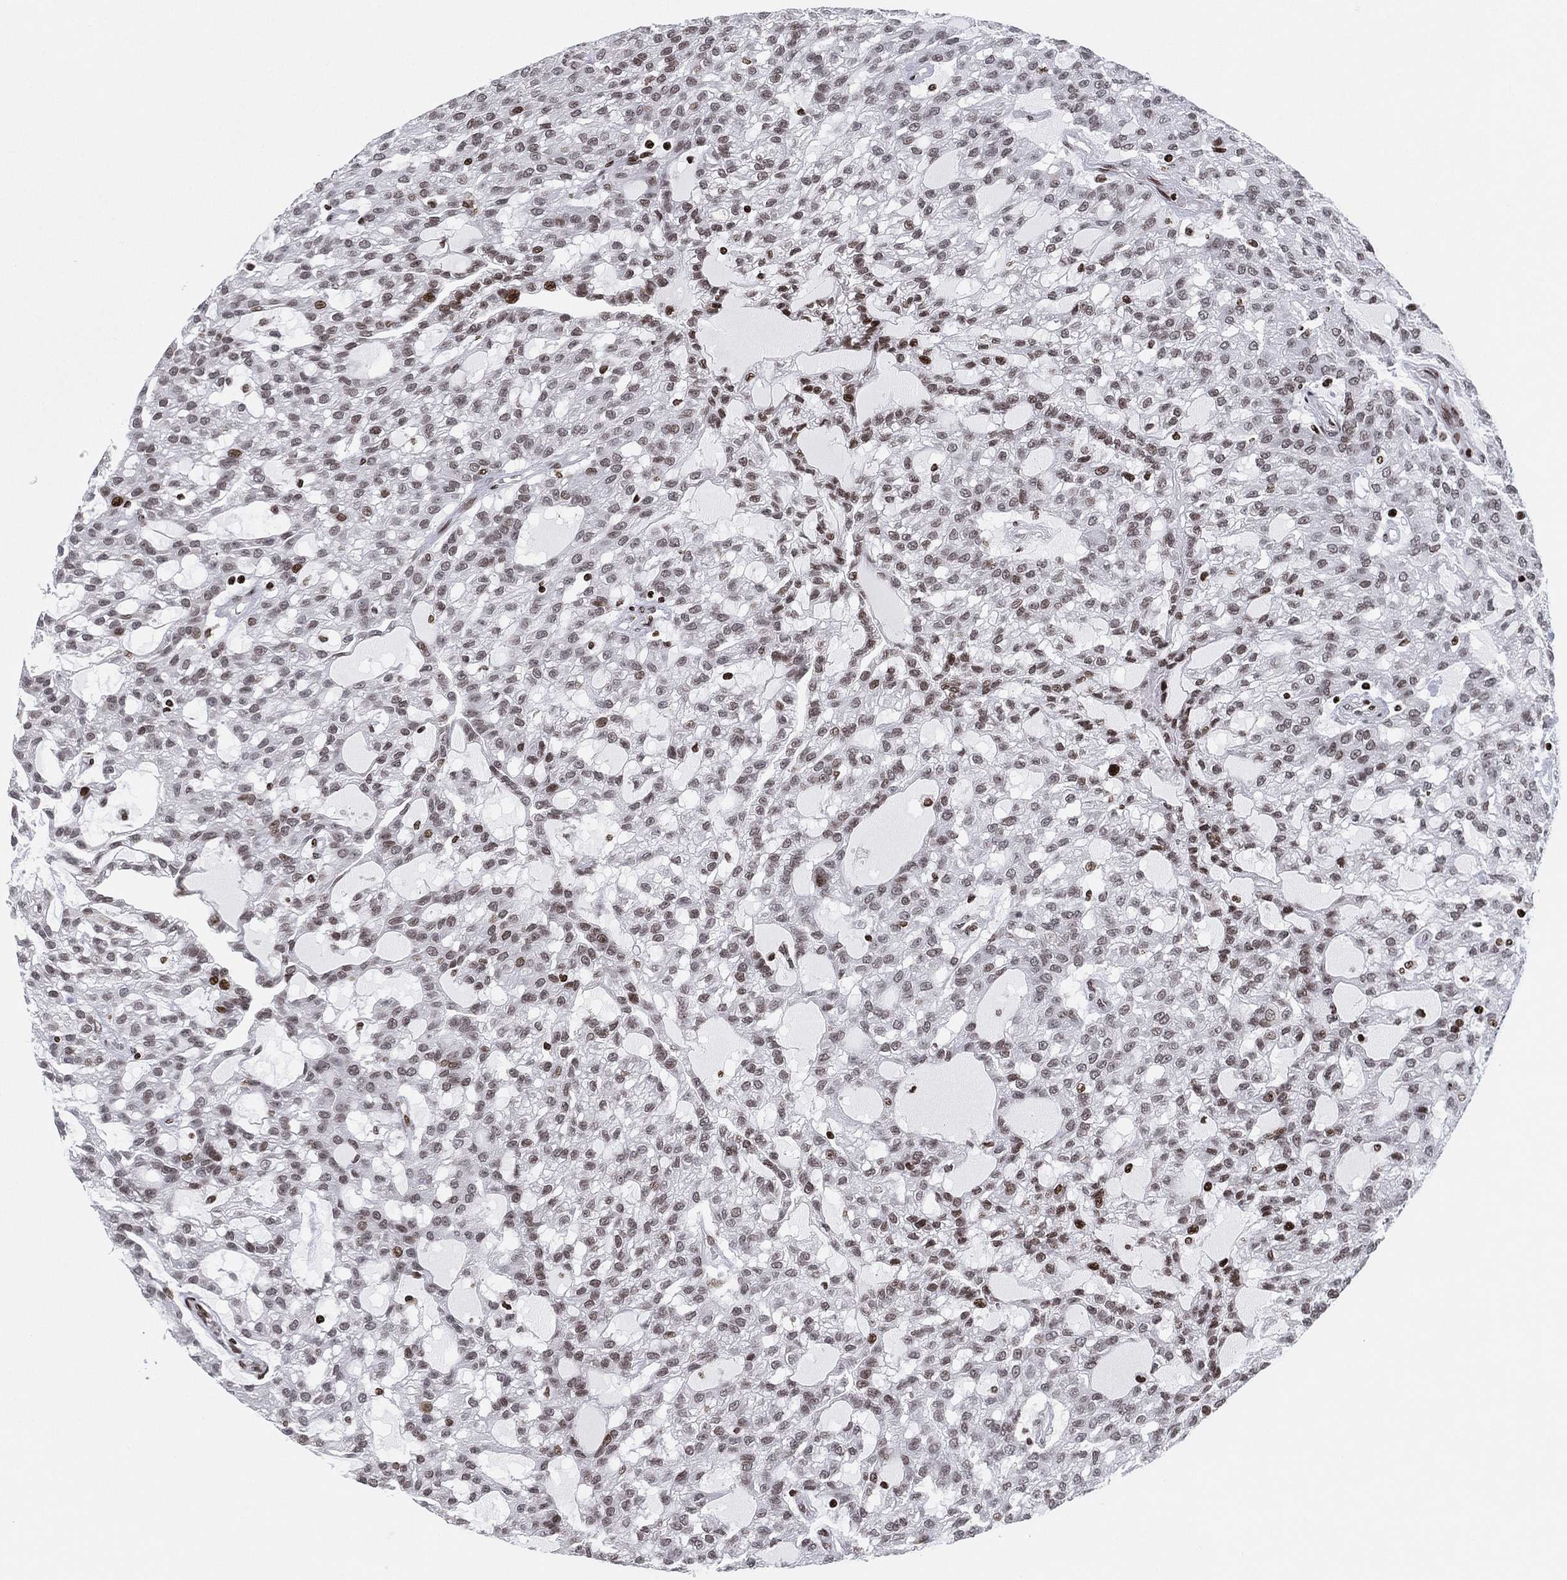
{"staining": {"intensity": "moderate", "quantity": "<25%", "location": "nuclear"}, "tissue": "renal cancer", "cell_type": "Tumor cells", "image_type": "cancer", "snomed": [{"axis": "morphology", "description": "Adenocarcinoma, NOS"}, {"axis": "topography", "description": "Kidney"}], "caption": "This micrograph exhibits immunohistochemistry staining of human renal cancer, with low moderate nuclear staining in approximately <25% of tumor cells.", "gene": "MFSD14A", "patient": {"sex": "male", "age": 63}}